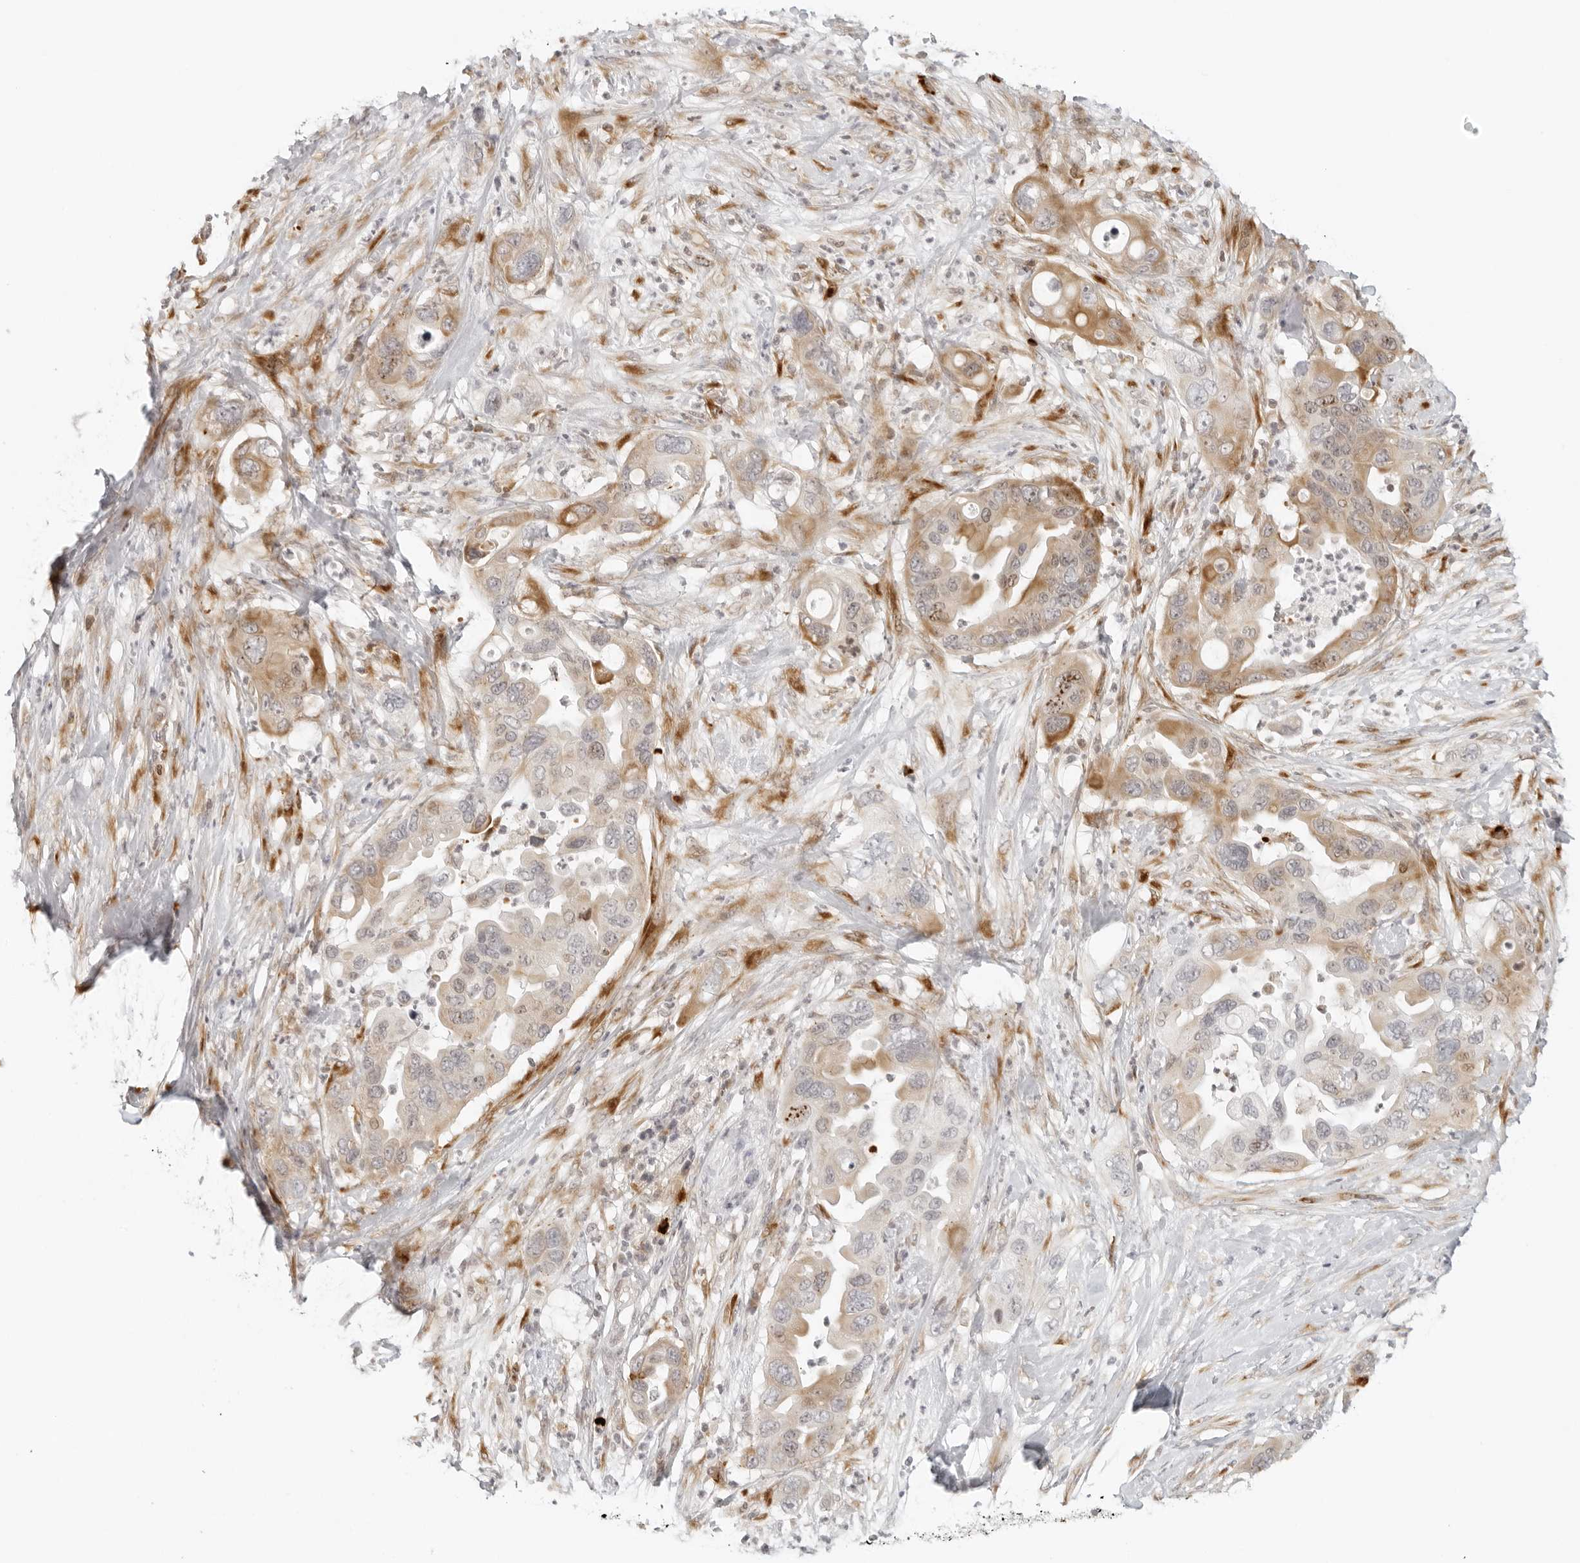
{"staining": {"intensity": "moderate", "quantity": "25%-75%", "location": "cytoplasmic/membranous,nuclear"}, "tissue": "pancreatic cancer", "cell_type": "Tumor cells", "image_type": "cancer", "snomed": [{"axis": "morphology", "description": "Adenocarcinoma, NOS"}, {"axis": "topography", "description": "Pancreas"}], "caption": "Immunohistochemical staining of human pancreatic adenocarcinoma shows medium levels of moderate cytoplasmic/membranous and nuclear positivity in approximately 25%-75% of tumor cells. The protein is stained brown, and the nuclei are stained in blue (DAB (3,3'-diaminobenzidine) IHC with brightfield microscopy, high magnification).", "gene": "ZNF678", "patient": {"sex": "female", "age": 71}}